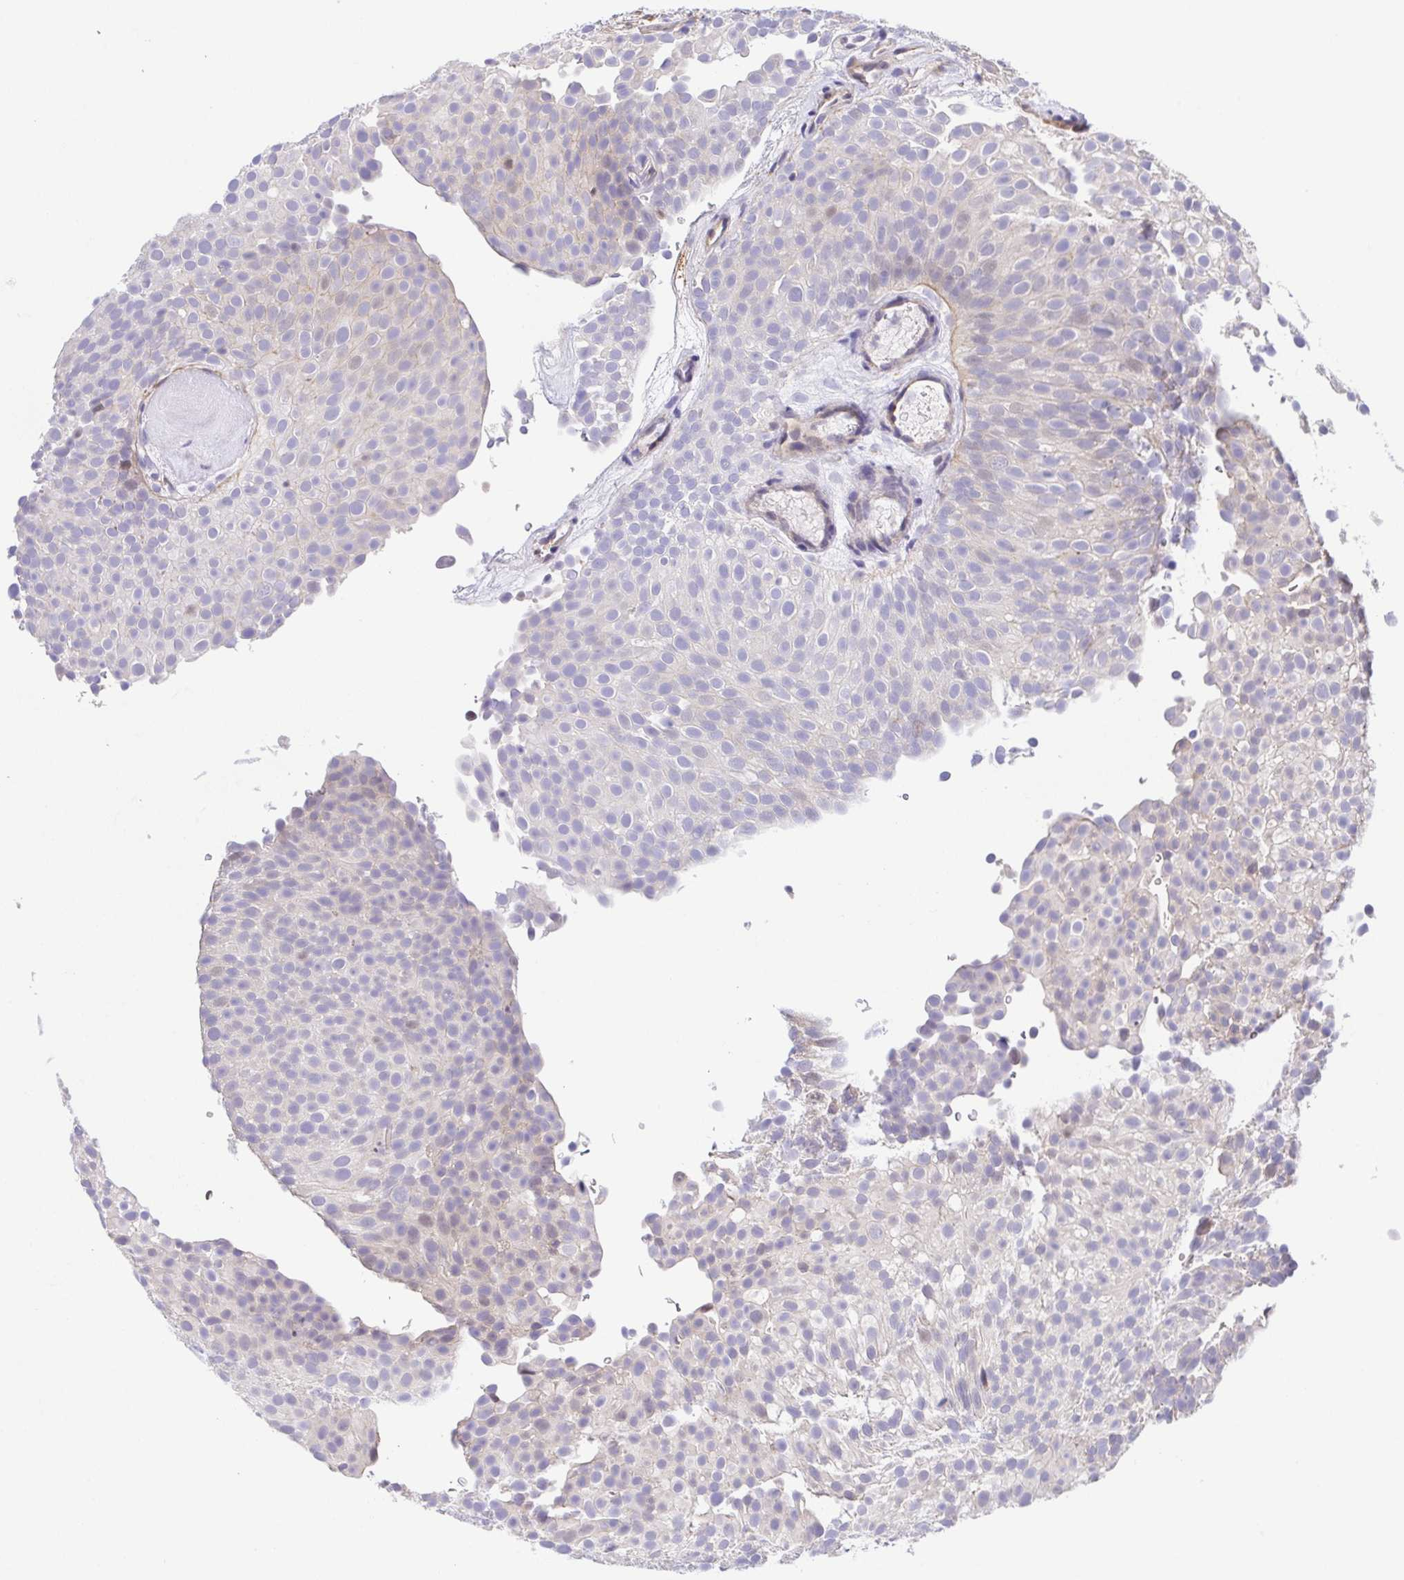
{"staining": {"intensity": "negative", "quantity": "none", "location": "none"}, "tissue": "urothelial cancer", "cell_type": "Tumor cells", "image_type": "cancer", "snomed": [{"axis": "morphology", "description": "Urothelial carcinoma, Low grade"}, {"axis": "topography", "description": "Urinary bladder"}], "caption": "Immunohistochemistry image of urothelial carcinoma (low-grade) stained for a protein (brown), which exhibits no expression in tumor cells.", "gene": "PREPL", "patient": {"sex": "male", "age": 78}}